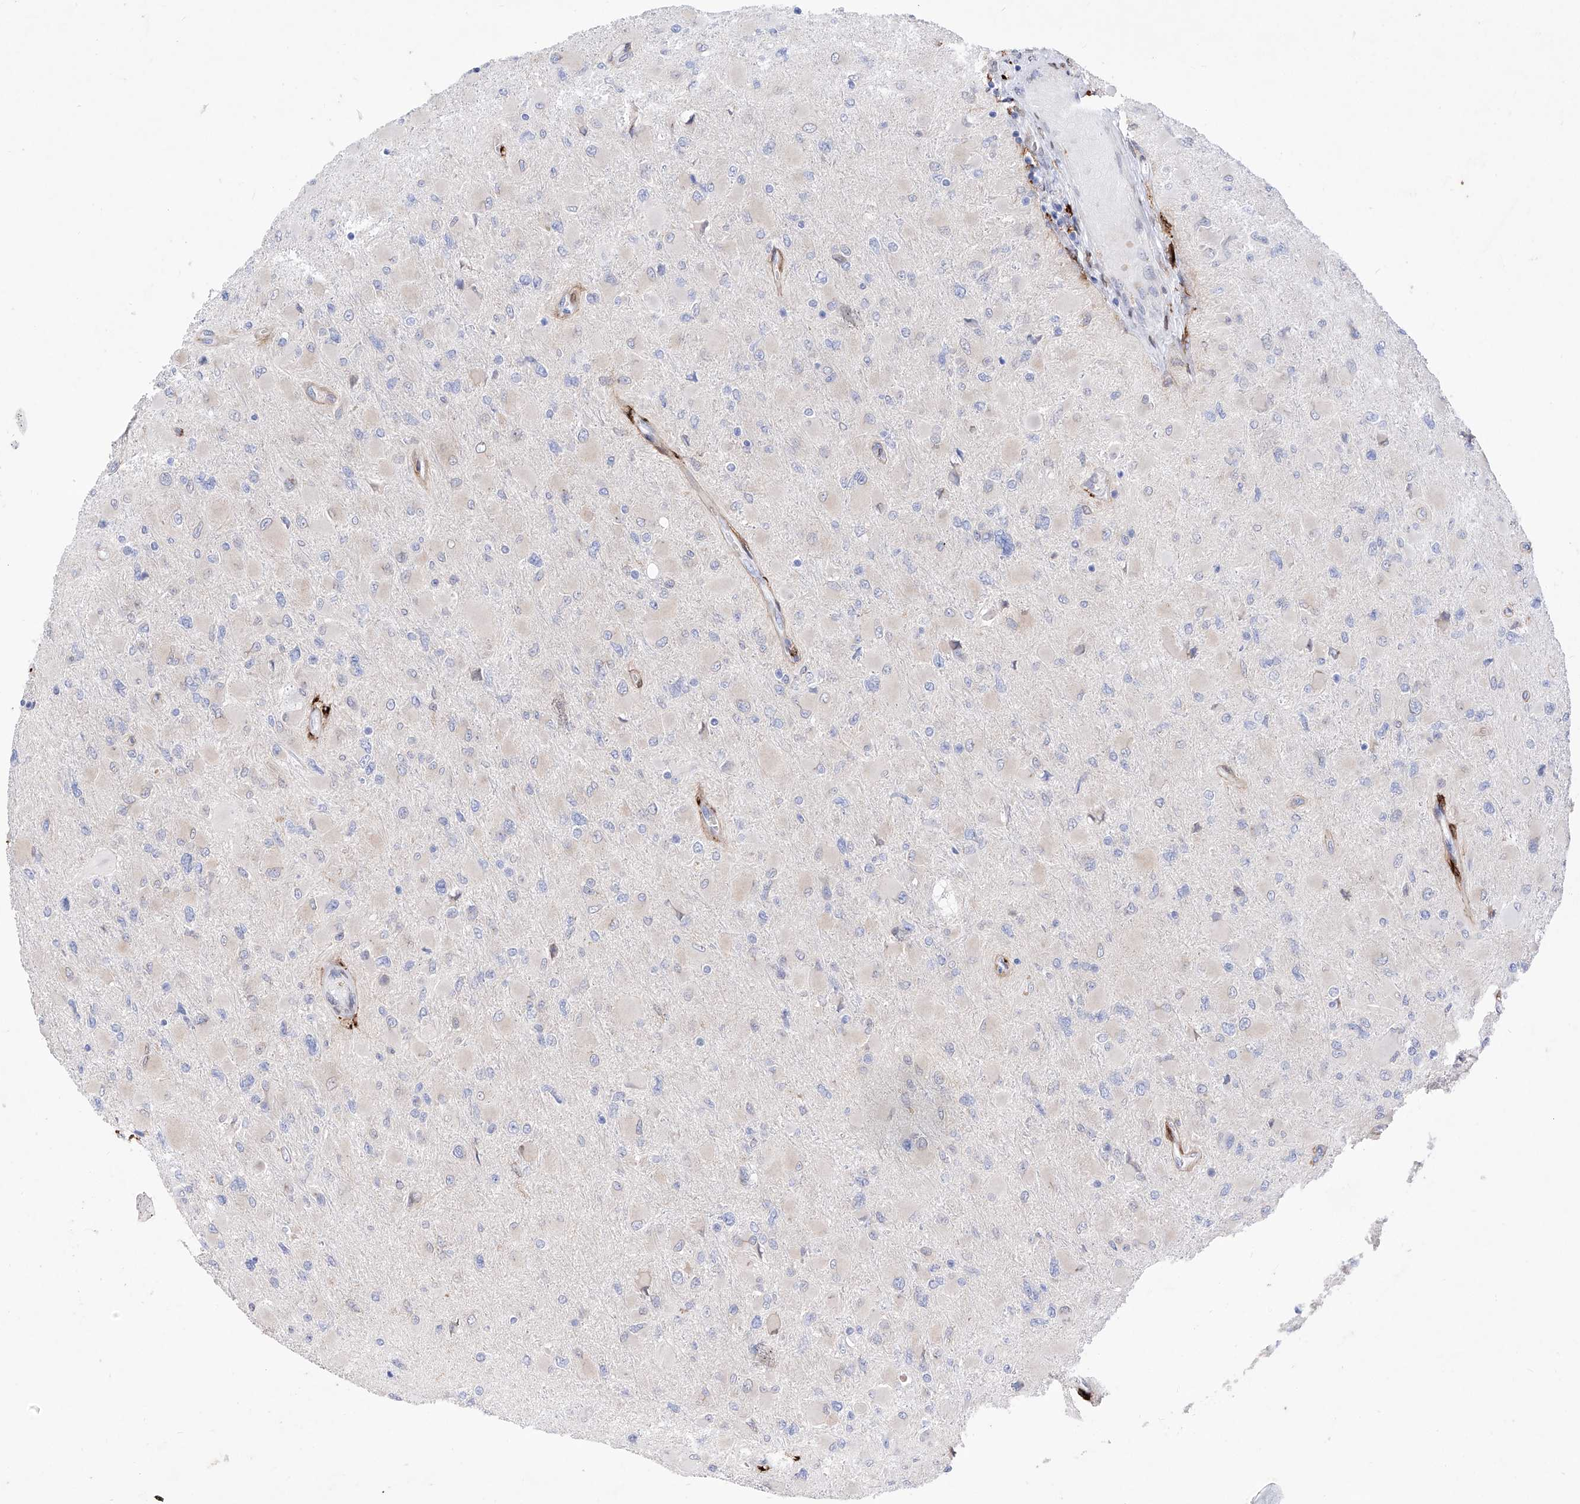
{"staining": {"intensity": "negative", "quantity": "none", "location": "none"}, "tissue": "glioma", "cell_type": "Tumor cells", "image_type": "cancer", "snomed": [{"axis": "morphology", "description": "Glioma, malignant, High grade"}, {"axis": "topography", "description": "Cerebral cortex"}], "caption": "Immunohistochemical staining of human glioma displays no significant expression in tumor cells.", "gene": "LCLAT1", "patient": {"sex": "female", "age": 36}}